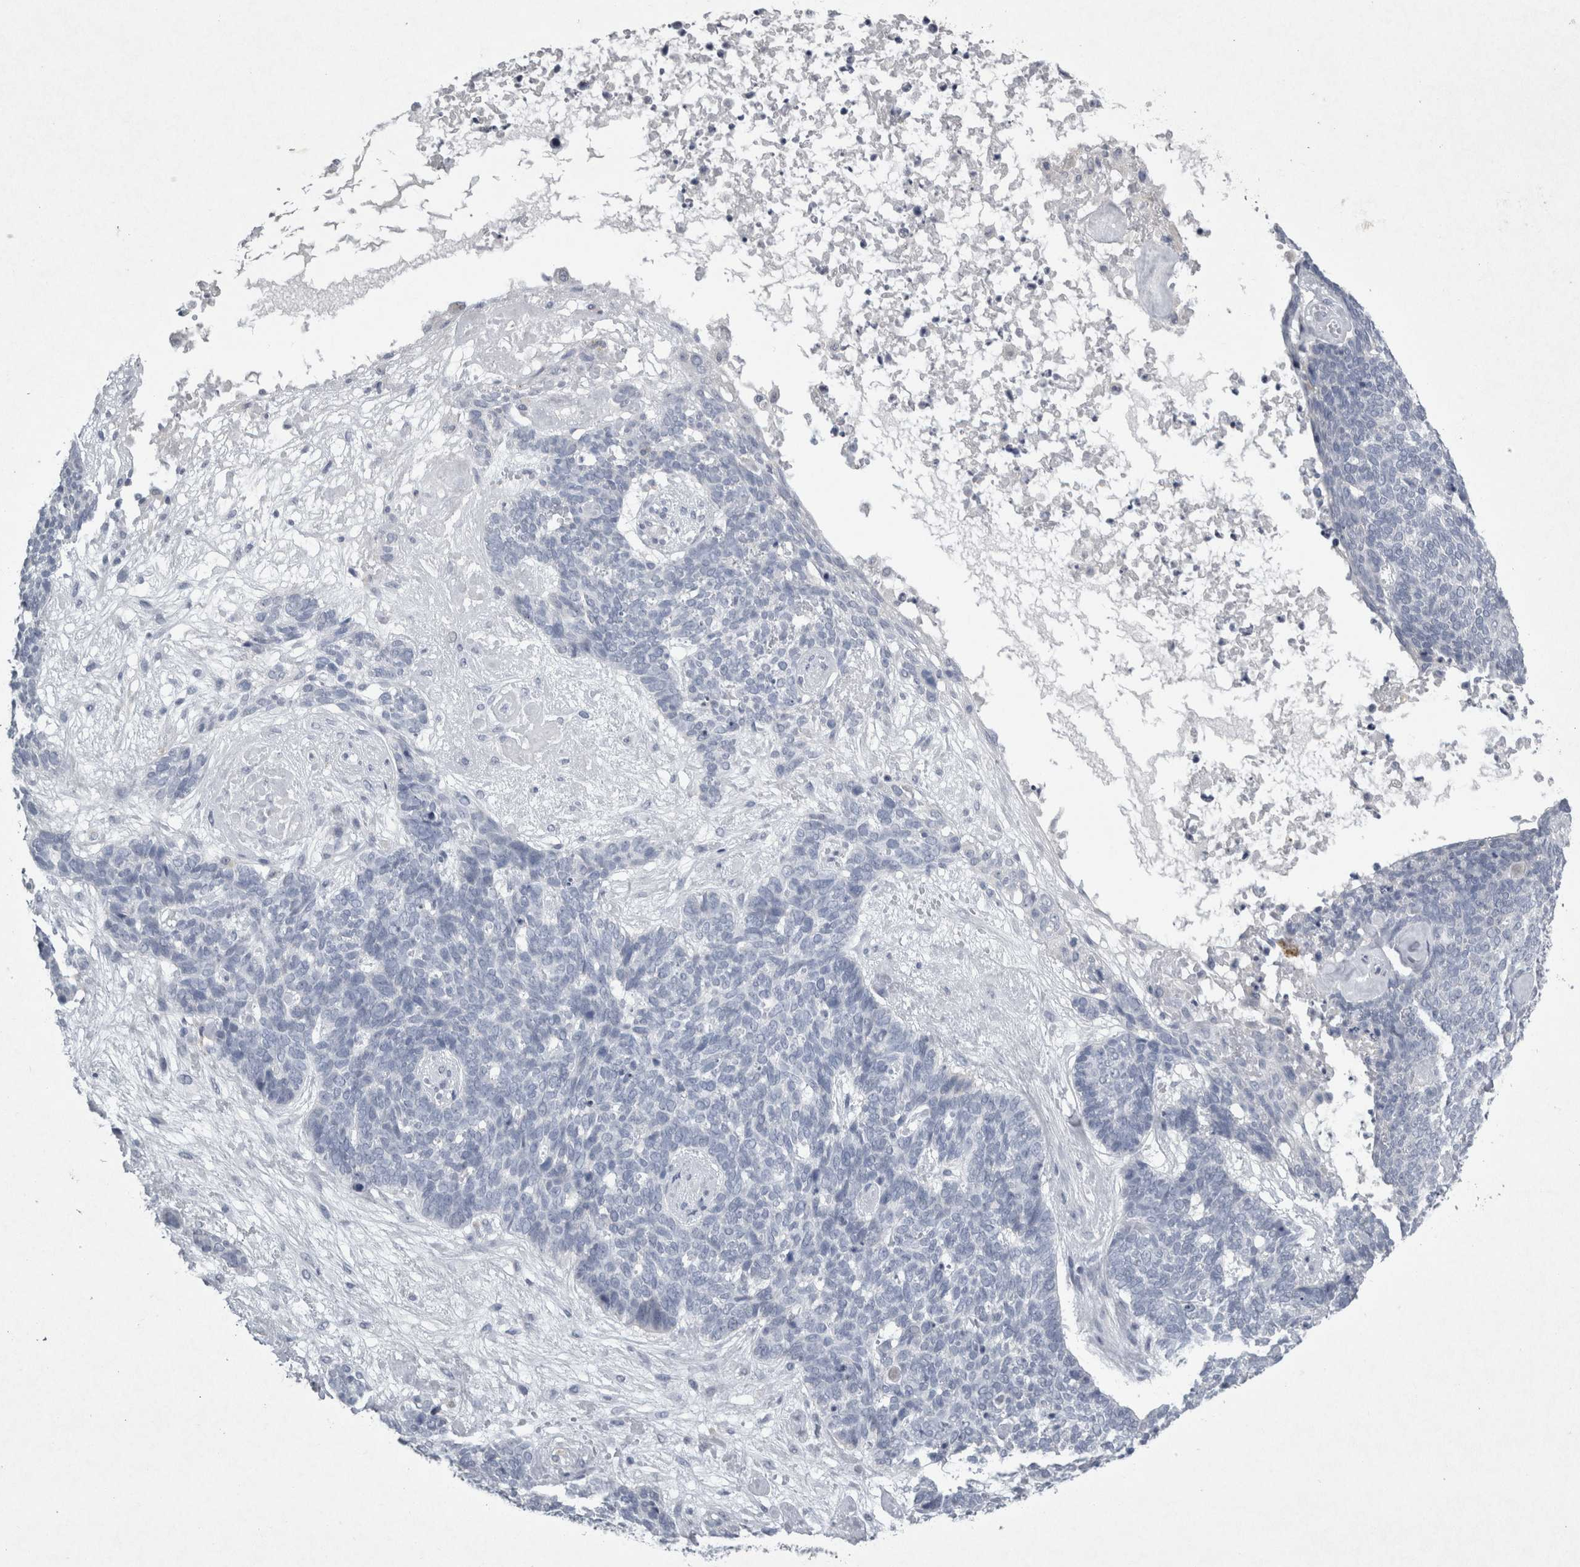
{"staining": {"intensity": "negative", "quantity": "none", "location": "none"}, "tissue": "skin cancer", "cell_type": "Tumor cells", "image_type": "cancer", "snomed": [{"axis": "morphology", "description": "Basal cell carcinoma"}, {"axis": "topography", "description": "Skin"}], "caption": "The photomicrograph reveals no staining of tumor cells in skin cancer. Brightfield microscopy of immunohistochemistry stained with DAB (brown) and hematoxylin (blue), captured at high magnification.", "gene": "PDX1", "patient": {"sex": "female", "age": 84}}